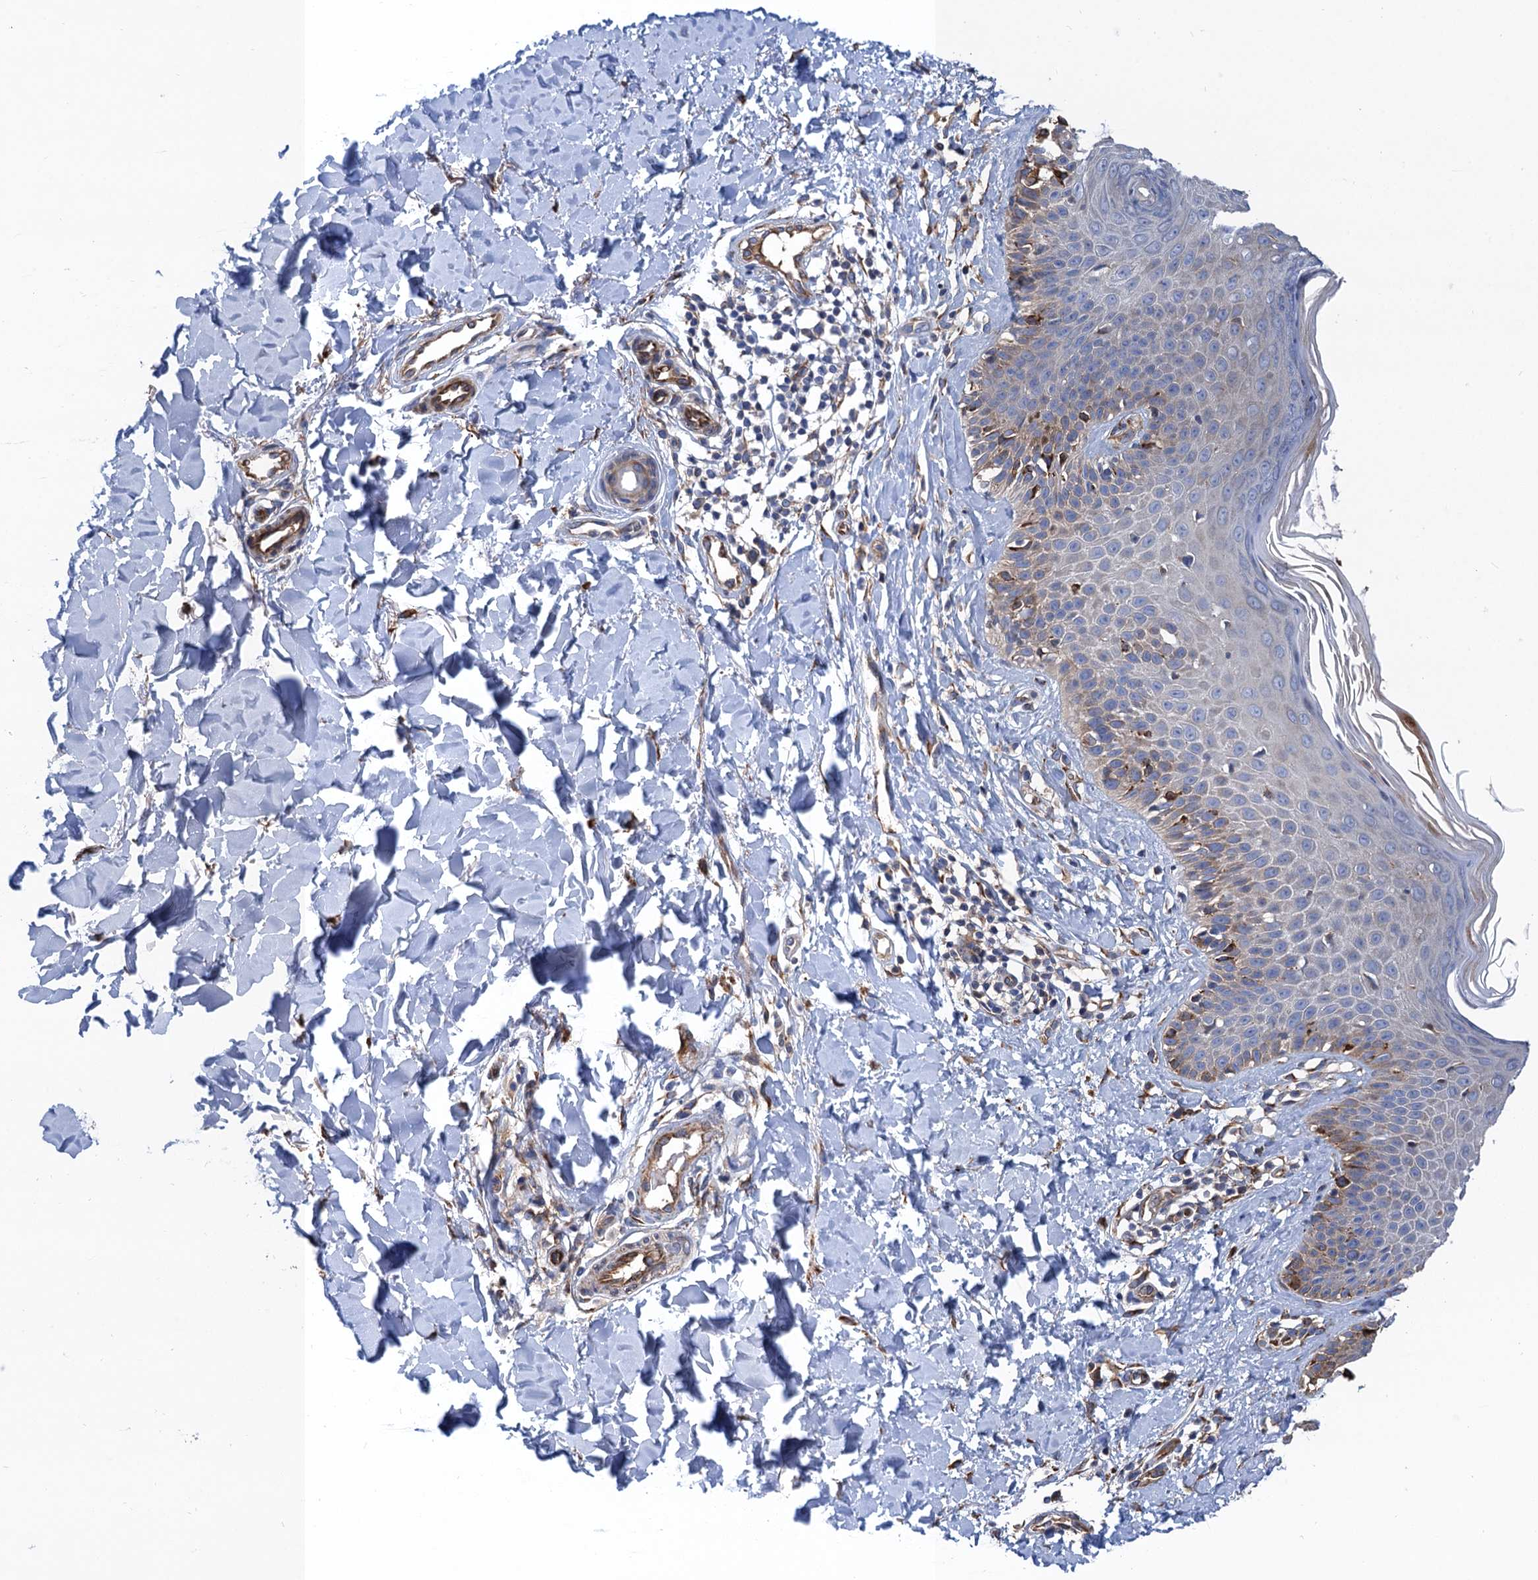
{"staining": {"intensity": "strong", "quantity": ">75%", "location": "cytoplasmic/membranous"}, "tissue": "skin", "cell_type": "Fibroblasts", "image_type": "normal", "snomed": [{"axis": "morphology", "description": "Normal tissue, NOS"}, {"axis": "topography", "description": "Skin"}], "caption": "DAB immunohistochemical staining of benign skin exhibits strong cytoplasmic/membranous protein positivity in about >75% of fibroblasts. (Stains: DAB (3,3'-diaminobenzidine) in brown, nuclei in blue, Microscopy: brightfield microscopy at high magnification).", "gene": "CNNM1", "patient": {"sex": "male", "age": 52}}